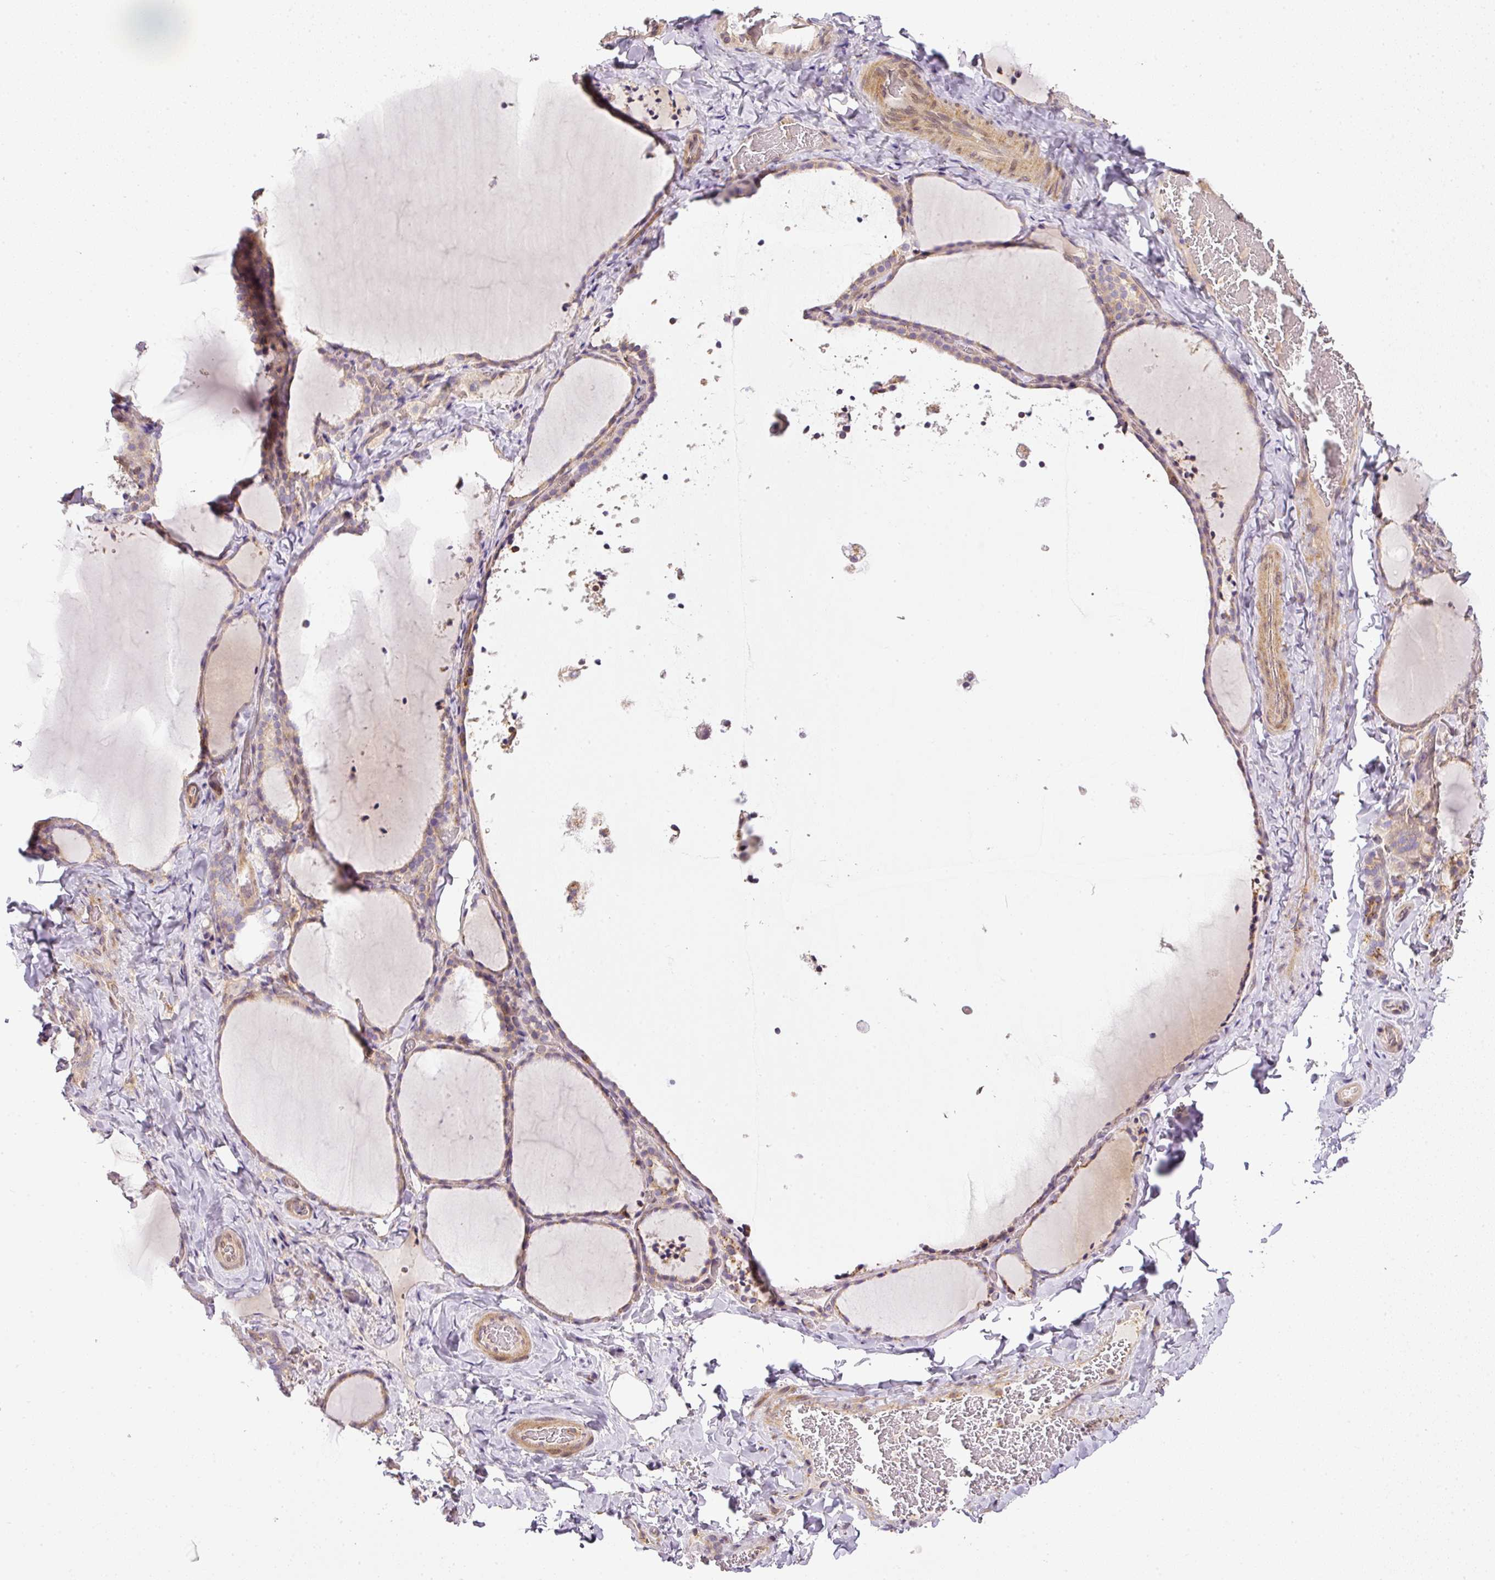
{"staining": {"intensity": "weak", "quantity": "25%-75%", "location": "cytoplasmic/membranous"}, "tissue": "thyroid gland", "cell_type": "Glandular cells", "image_type": "normal", "snomed": [{"axis": "morphology", "description": "Normal tissue, NOS"}, {"axis": "topography", "description": "Thyroid gland"}], "caption": "This micrograph demonstrates IHC staining of normal human thyroid gland, with low weak cytoplasmic/membranous staining in about 25%-75% of glandular cells.", "gene": "TBC1D2B", "patient": {"sex": "female", "age": 22}}